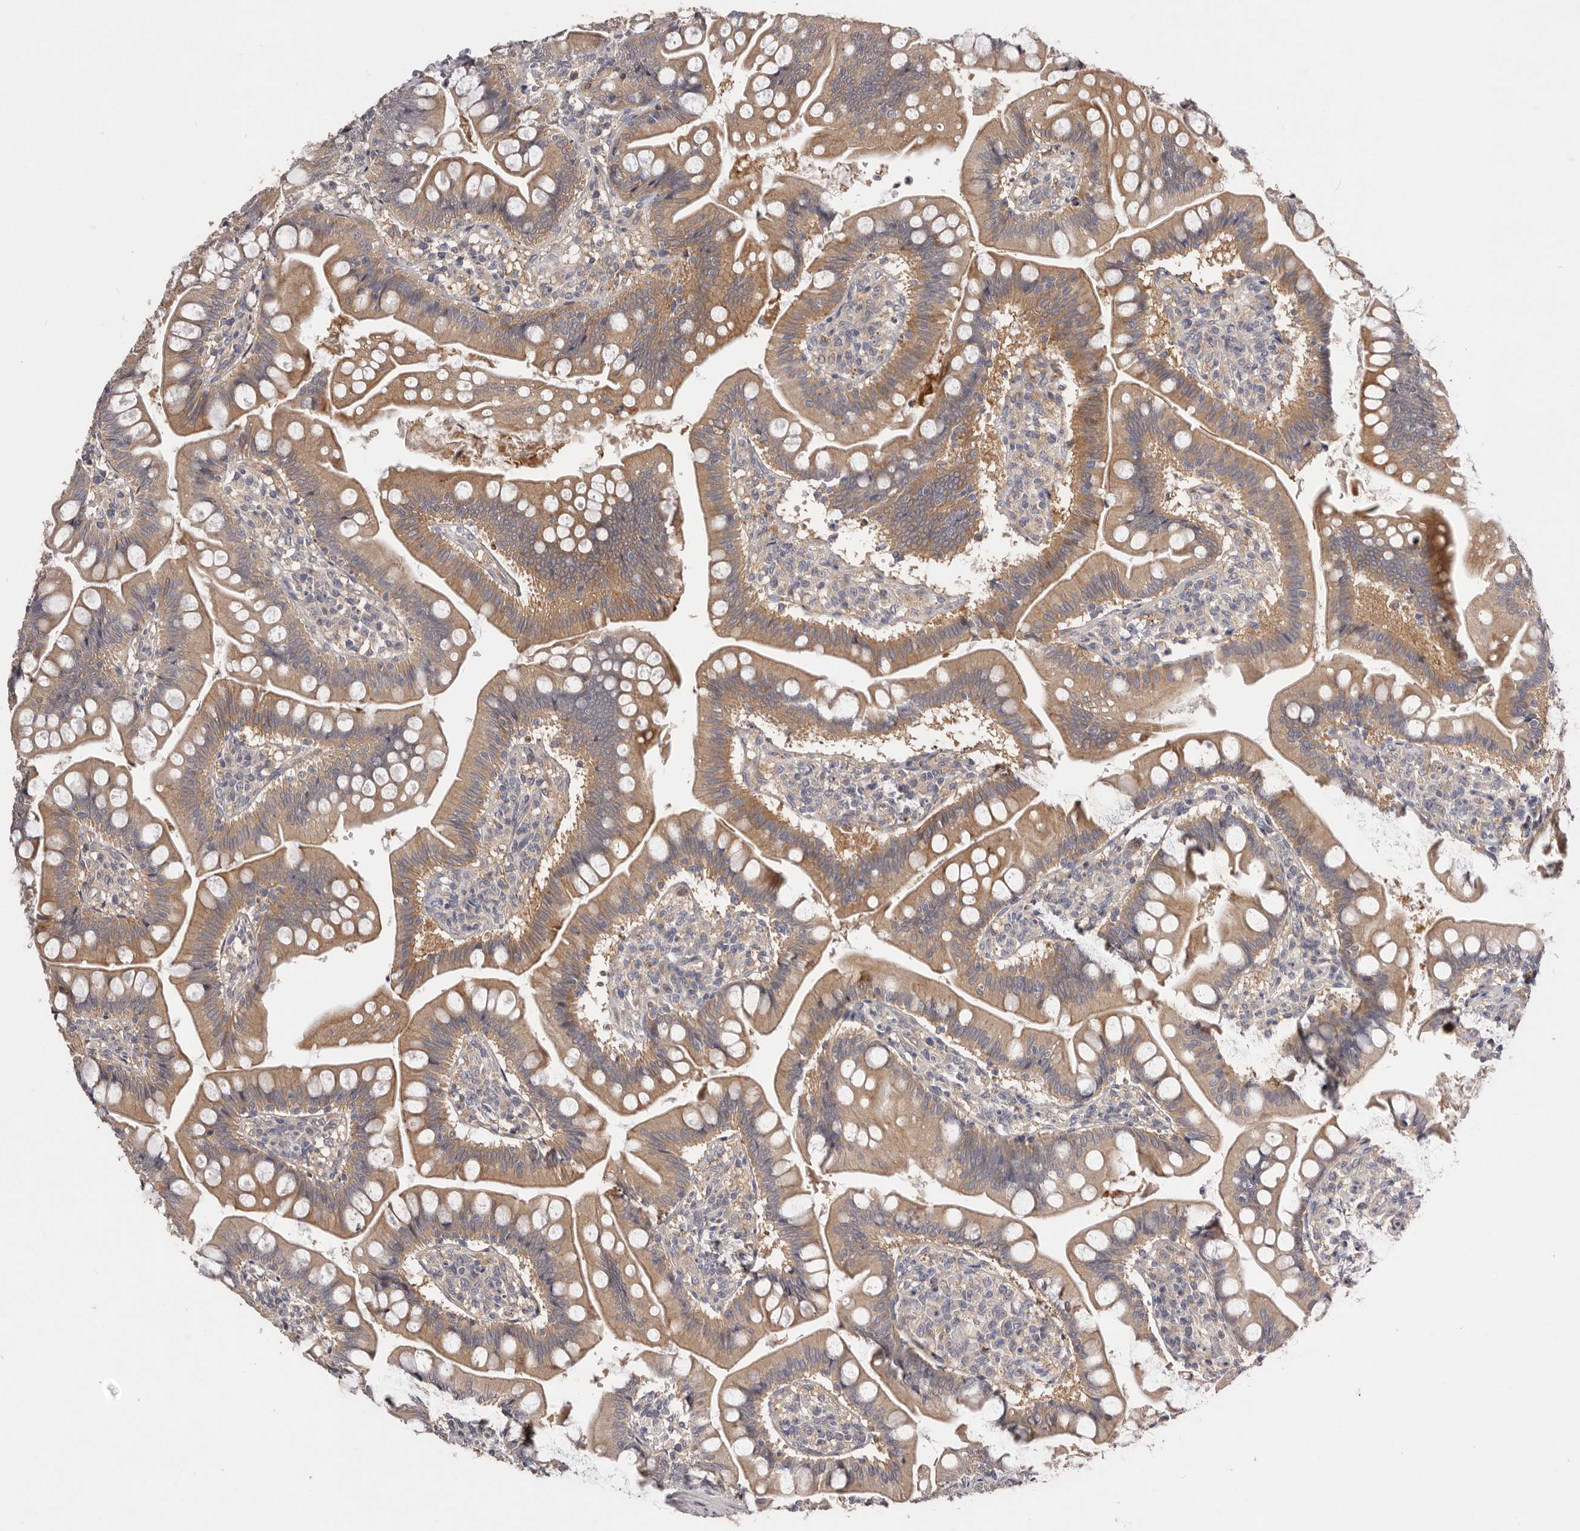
{"staining": {"intensity": "moderate", "quantity": ">75%", "location": "cytoplasmic/membranous"}, "tissue": "small intestine", "cell_type": "Glandular cells", "image_type": "normal", "snomed": [{"axis": "morphology", "description": "Normal tissue, NOS"}, {"axis": "topography", "description": "Small intestine"}], "caption": "High-power microscopy captured an immunohistochemistry histopathology image of normal small intestine, revealing moderate cytoplasmic/membranous staining in approximately >75% of glandular cells.", "gene": "DOP1A", "patient": {"sex": "male", "age": 7}}